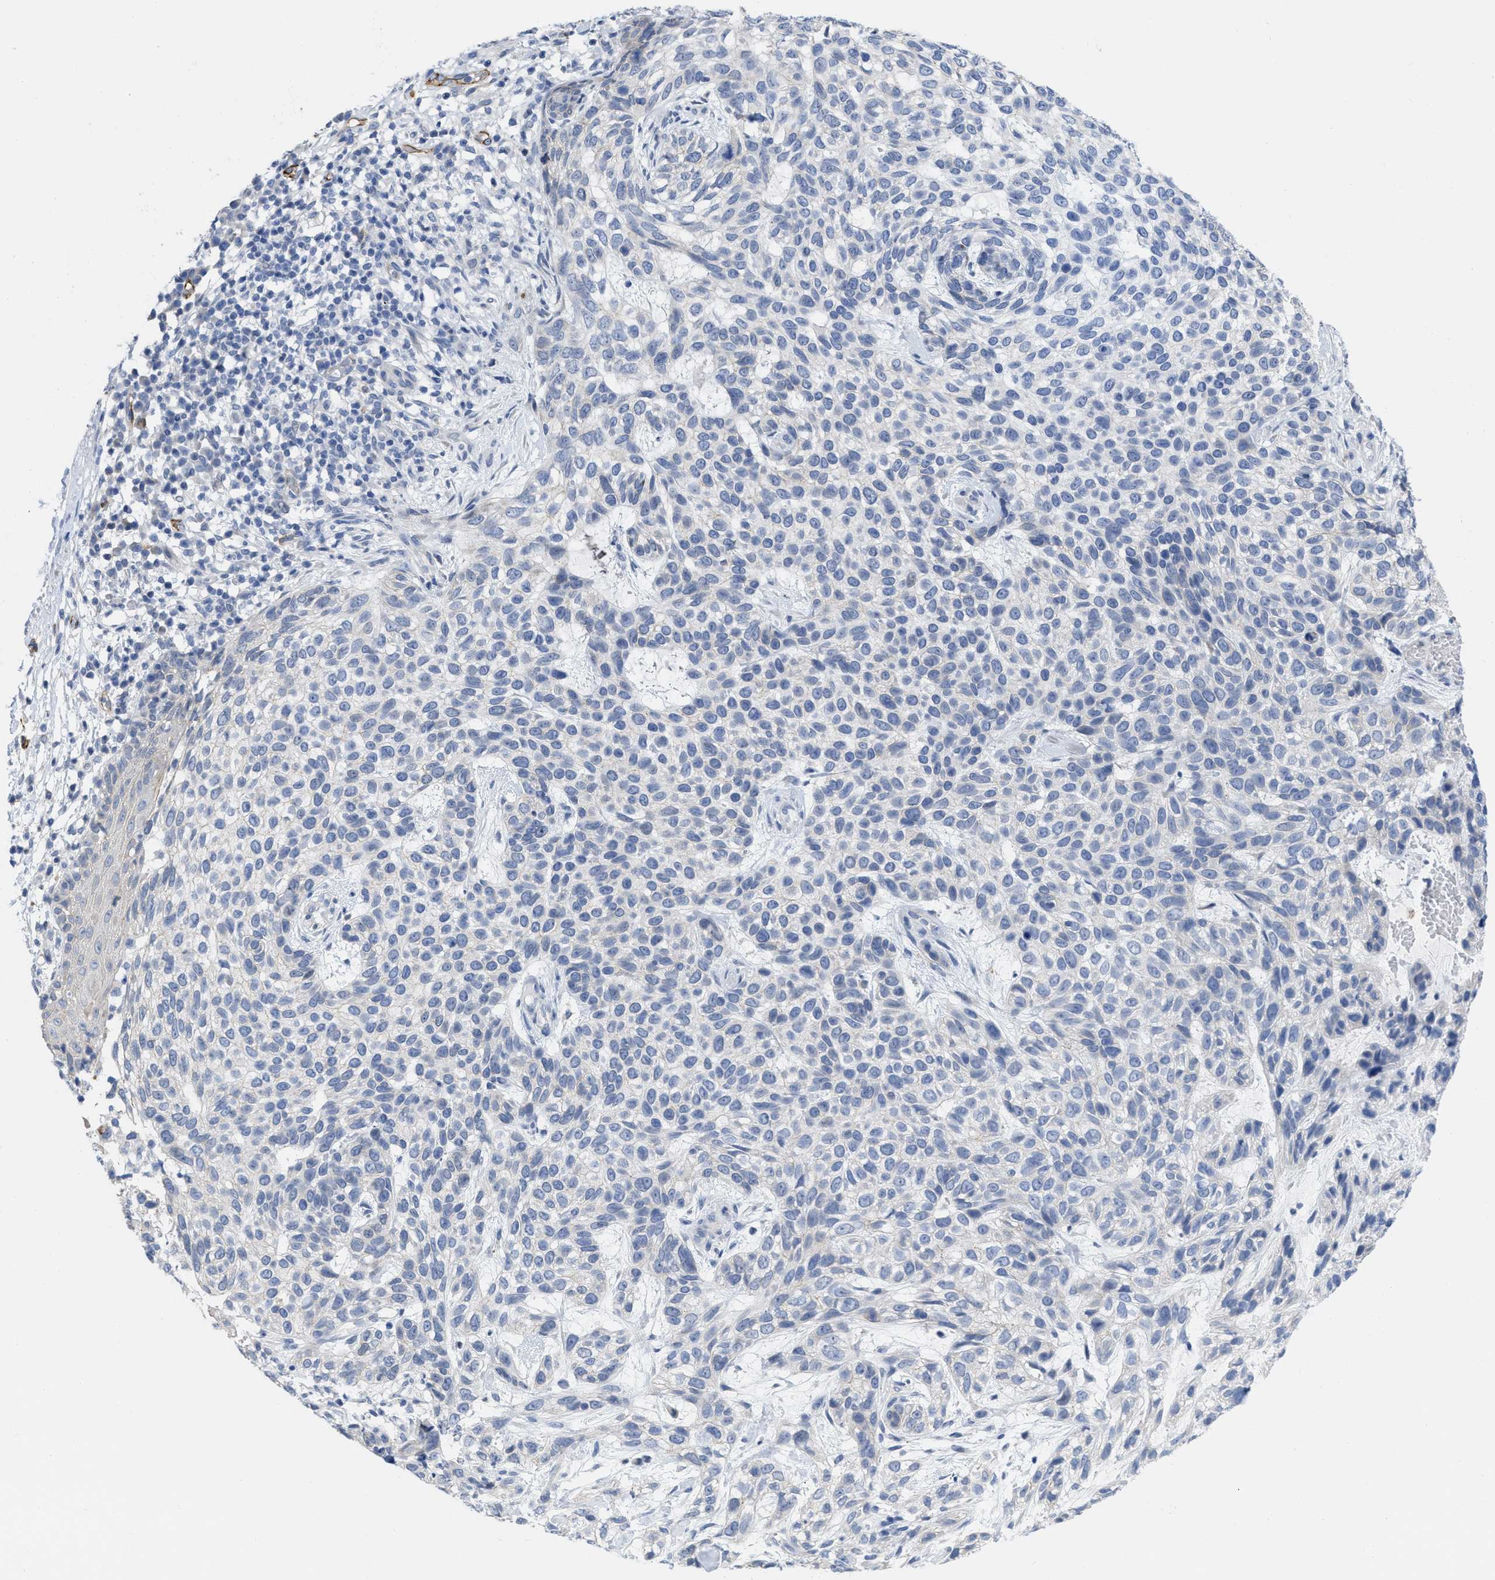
{"staining": {"intensity": "negative", "quantity": "none", "location": "none"}, "tissue": "skin cancer", "cell_type": "Tumor cells", "image_type": "cancer", "snomed": [{"axis": "morphology", "description": "Normal tissue, NOS"}, {"axis": "morphology", "description": "Basal cell carcinoma"}, {"axis": "topography", "description": "Skin"}], "caption": "A histopathology image of human skin cancer (basal cell carcinoma) is negative for staining in tumor cells.", "gene": "ACKR1", "patient": {"sex": "male", "age": 79}}